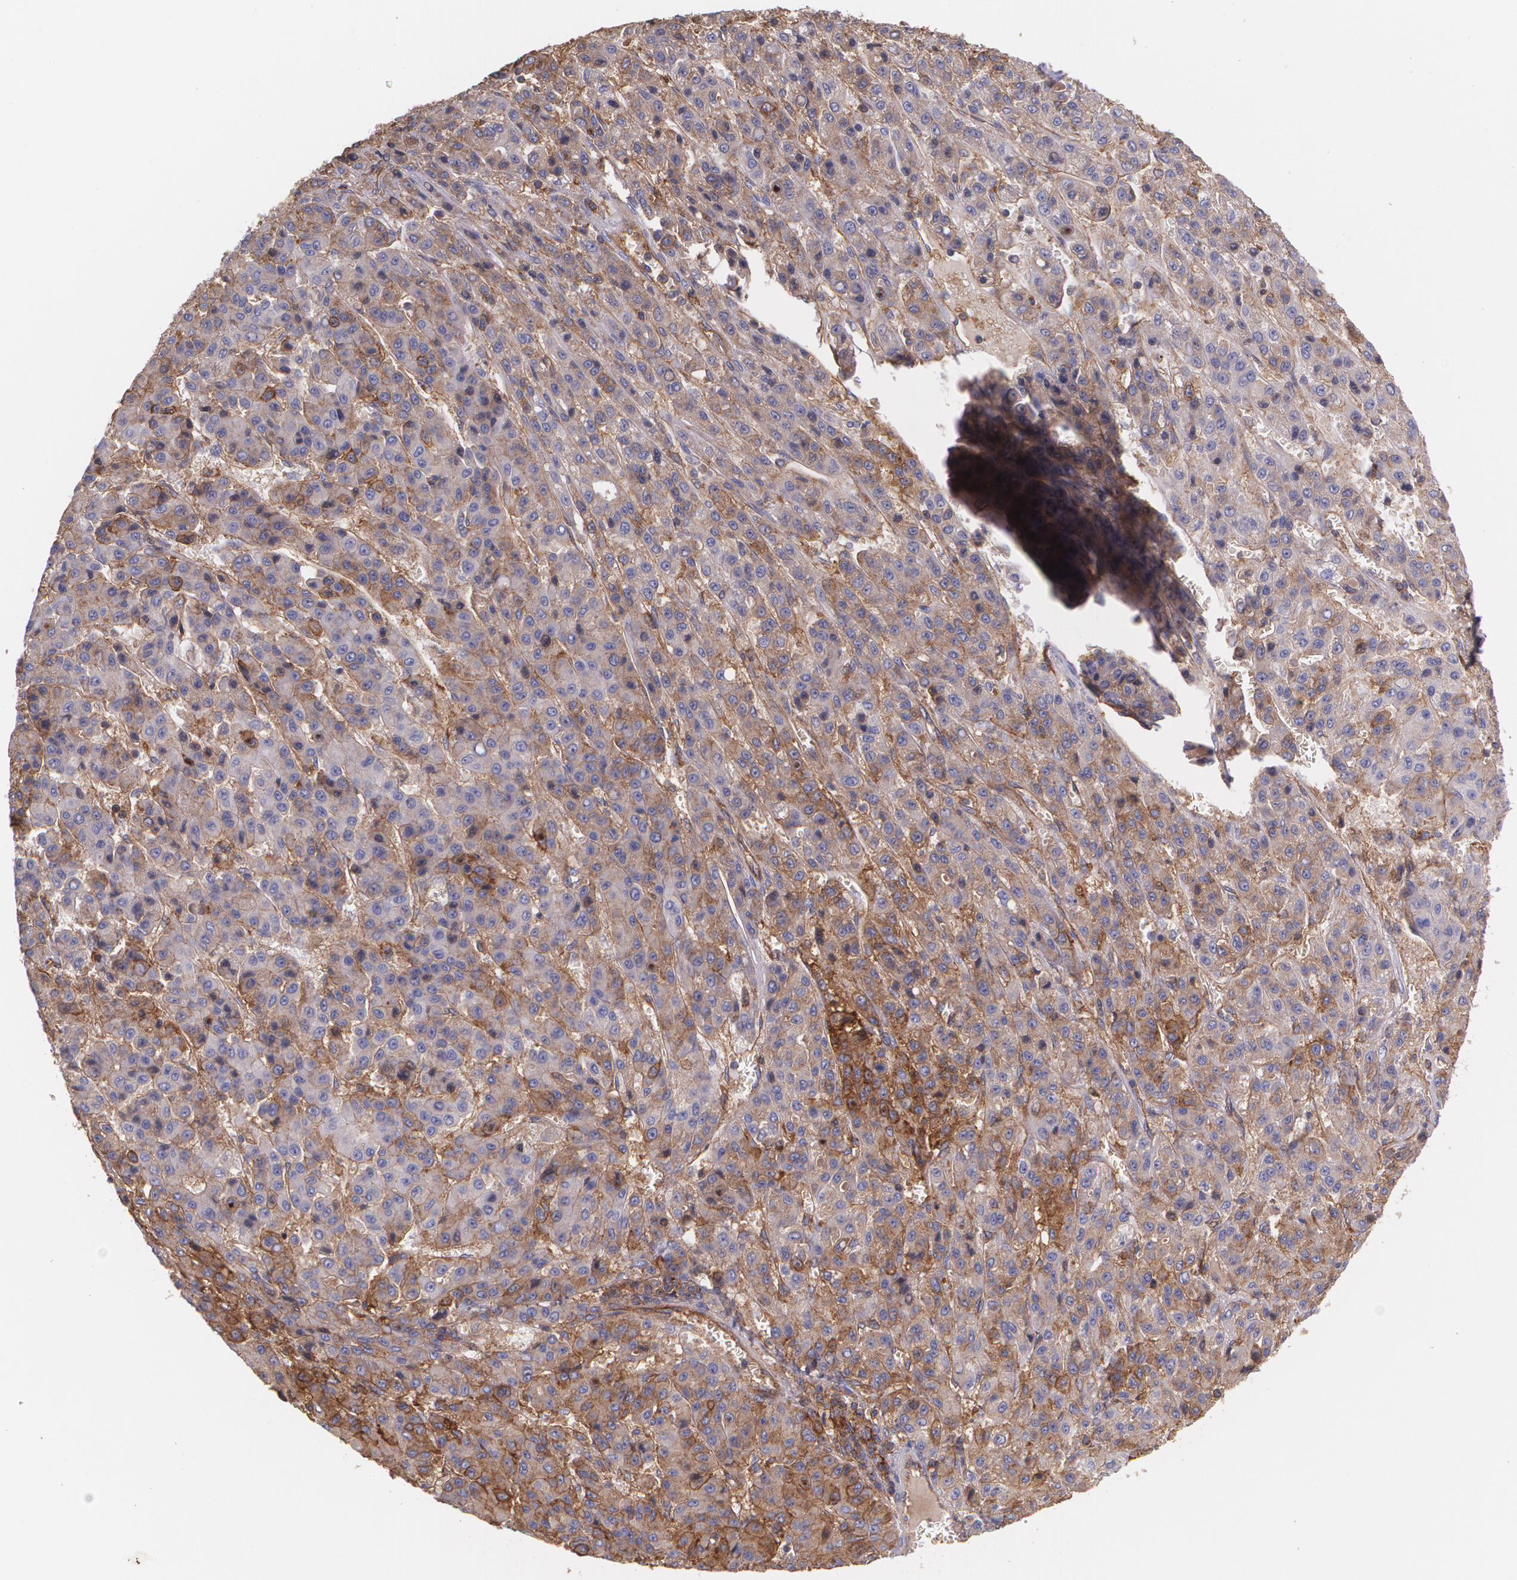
{"staining": {"intensity": "moderate", "quantity": "25%-75%", "location": "cytoplasmic/membranous"}, "tissue": "liver cancer", "cell_type": "Tumor cells", "image_type": "cancer", "snomed": [{"axis": "morphology", "description": "Carcinoma, Hepatocellular, NOS"}, {"axis": "topography", "description": "Liver"}], "caption": "Immunohistochemical staining of human hepatocellular carcinoma (liver) displays medium levels of moderate cytoplasmic/membranous protein positivity in about 25%-75% of tumor cells.", "gene": "B2M", "patient": {"sex": "male", "age": 70}}